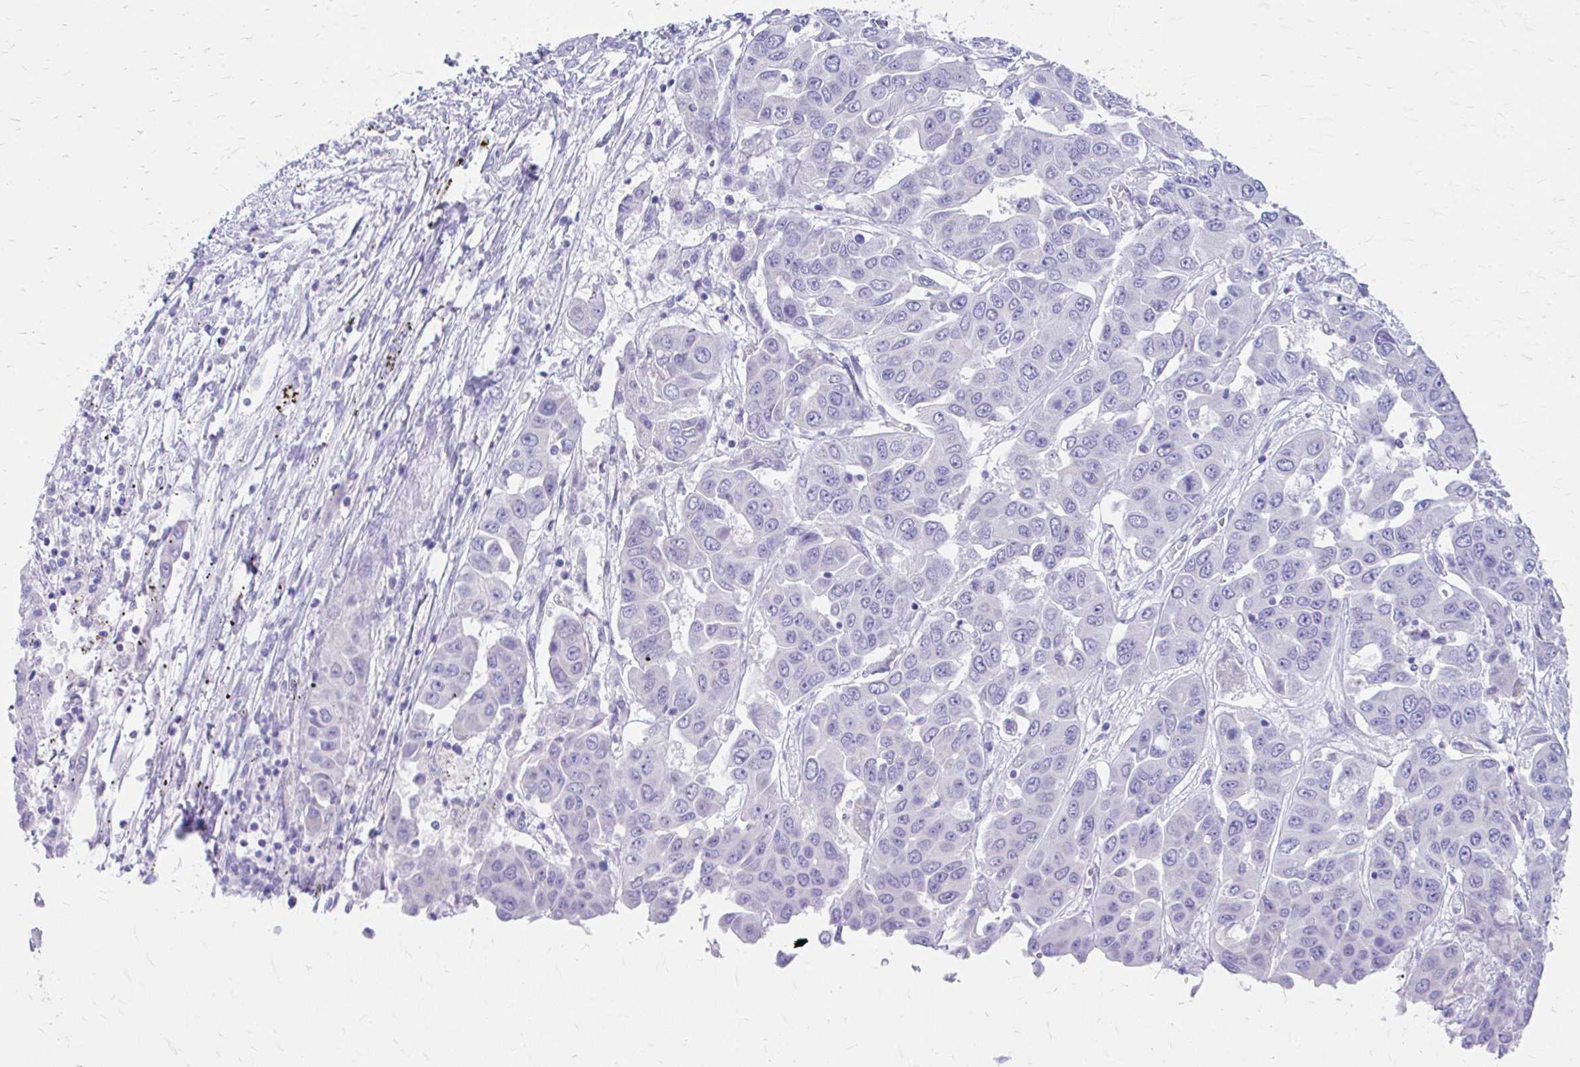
{"staining": {"intensity": "negative", "quantity": "none", "location": "none"}, "tissue": "liver cancer", "cell_type": "Tumor cells", "image_type": "cancer", "snomed": [{"axis": "morphology", "description": "Cholangiocarcinoma"}, {"axis": "topography", "description": "Liver"}], "caption": "Immunohistochemistry (IHC) histopathology image of neoplastic tissue: cholangiocarcinoma (liver) stained with DAB demonstrates no significant protein expression in tumor cells.", "gene": "KRIT1", "patient": {"sex": "female", "age": 52}}